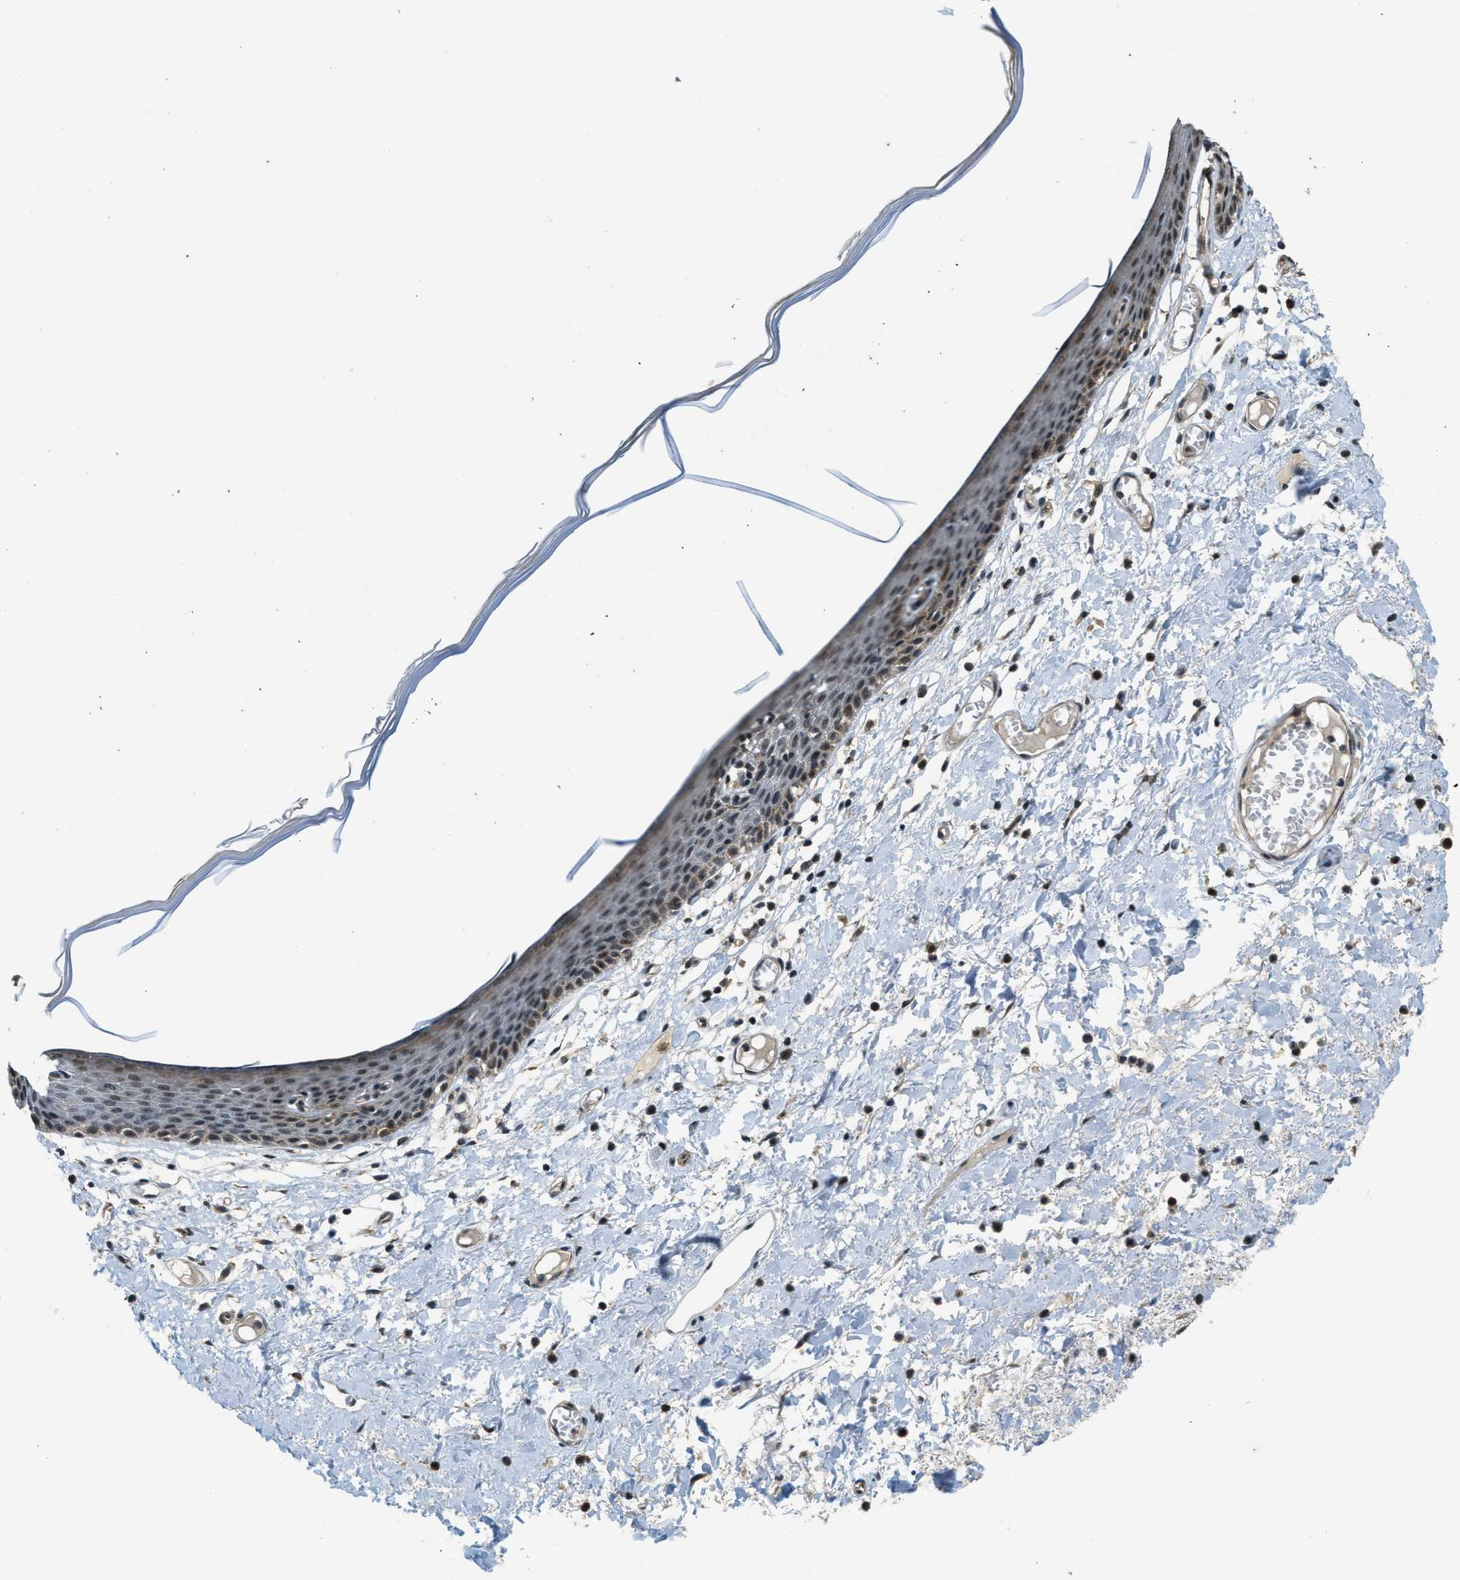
{"staining": {"intensity": "moderate", "quantity": "<25%", "location": "cytoplasmic/membranous"}, "tissue": "skin", "cell_type": "Epidermal cells", "image_type": "normal", "snomed": [{"axis": "morphology", "description": "Normal tissue, NOS"}, {"axis": "topography", "description": "Vulva"}], "caption": "High-magnification brightfield microscopy of normal skin stained with DAB (brown) and counterstained with hematoxylin (blue). epidermal cells exhibit moderate cytoplasmic/membranous positivity is seen in approximately<25% of cells. The staining is performed using DAB brown chromogen to label protein expression. The nuclei are counter-stained blue using hematoxylin.", "gene": "MED21", "patient": {"sex": "female", "age": 54}}